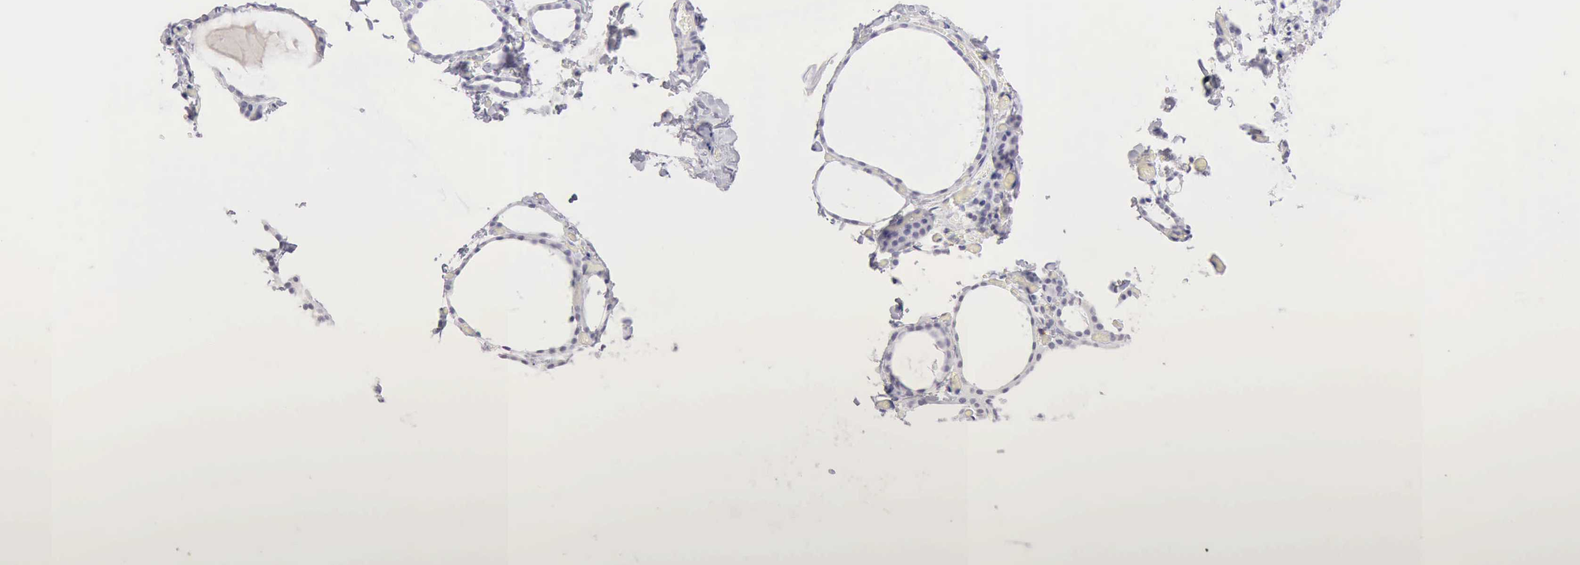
{"staining": {"intensity": "negative", "quantity": "none", "location": "none"}, "tissue": "thyroid gland", "cell_type": "Glandular cells", "image_type": "normal", "snomed": [{"axis": "morphology", "description": "Normal tissue, NOS"}, {"axis": "topography", "description": "Thyroid gland"}], "caption": "IHC histopathology image of normal thyroid gland: thyroid gland stained with DAB (3,3'-diaminobenzidine) demonstrates no significant protein positivity in glandular cells.", "gene": "RNASE1", "patient": {"sex": "female", "age": 22}}